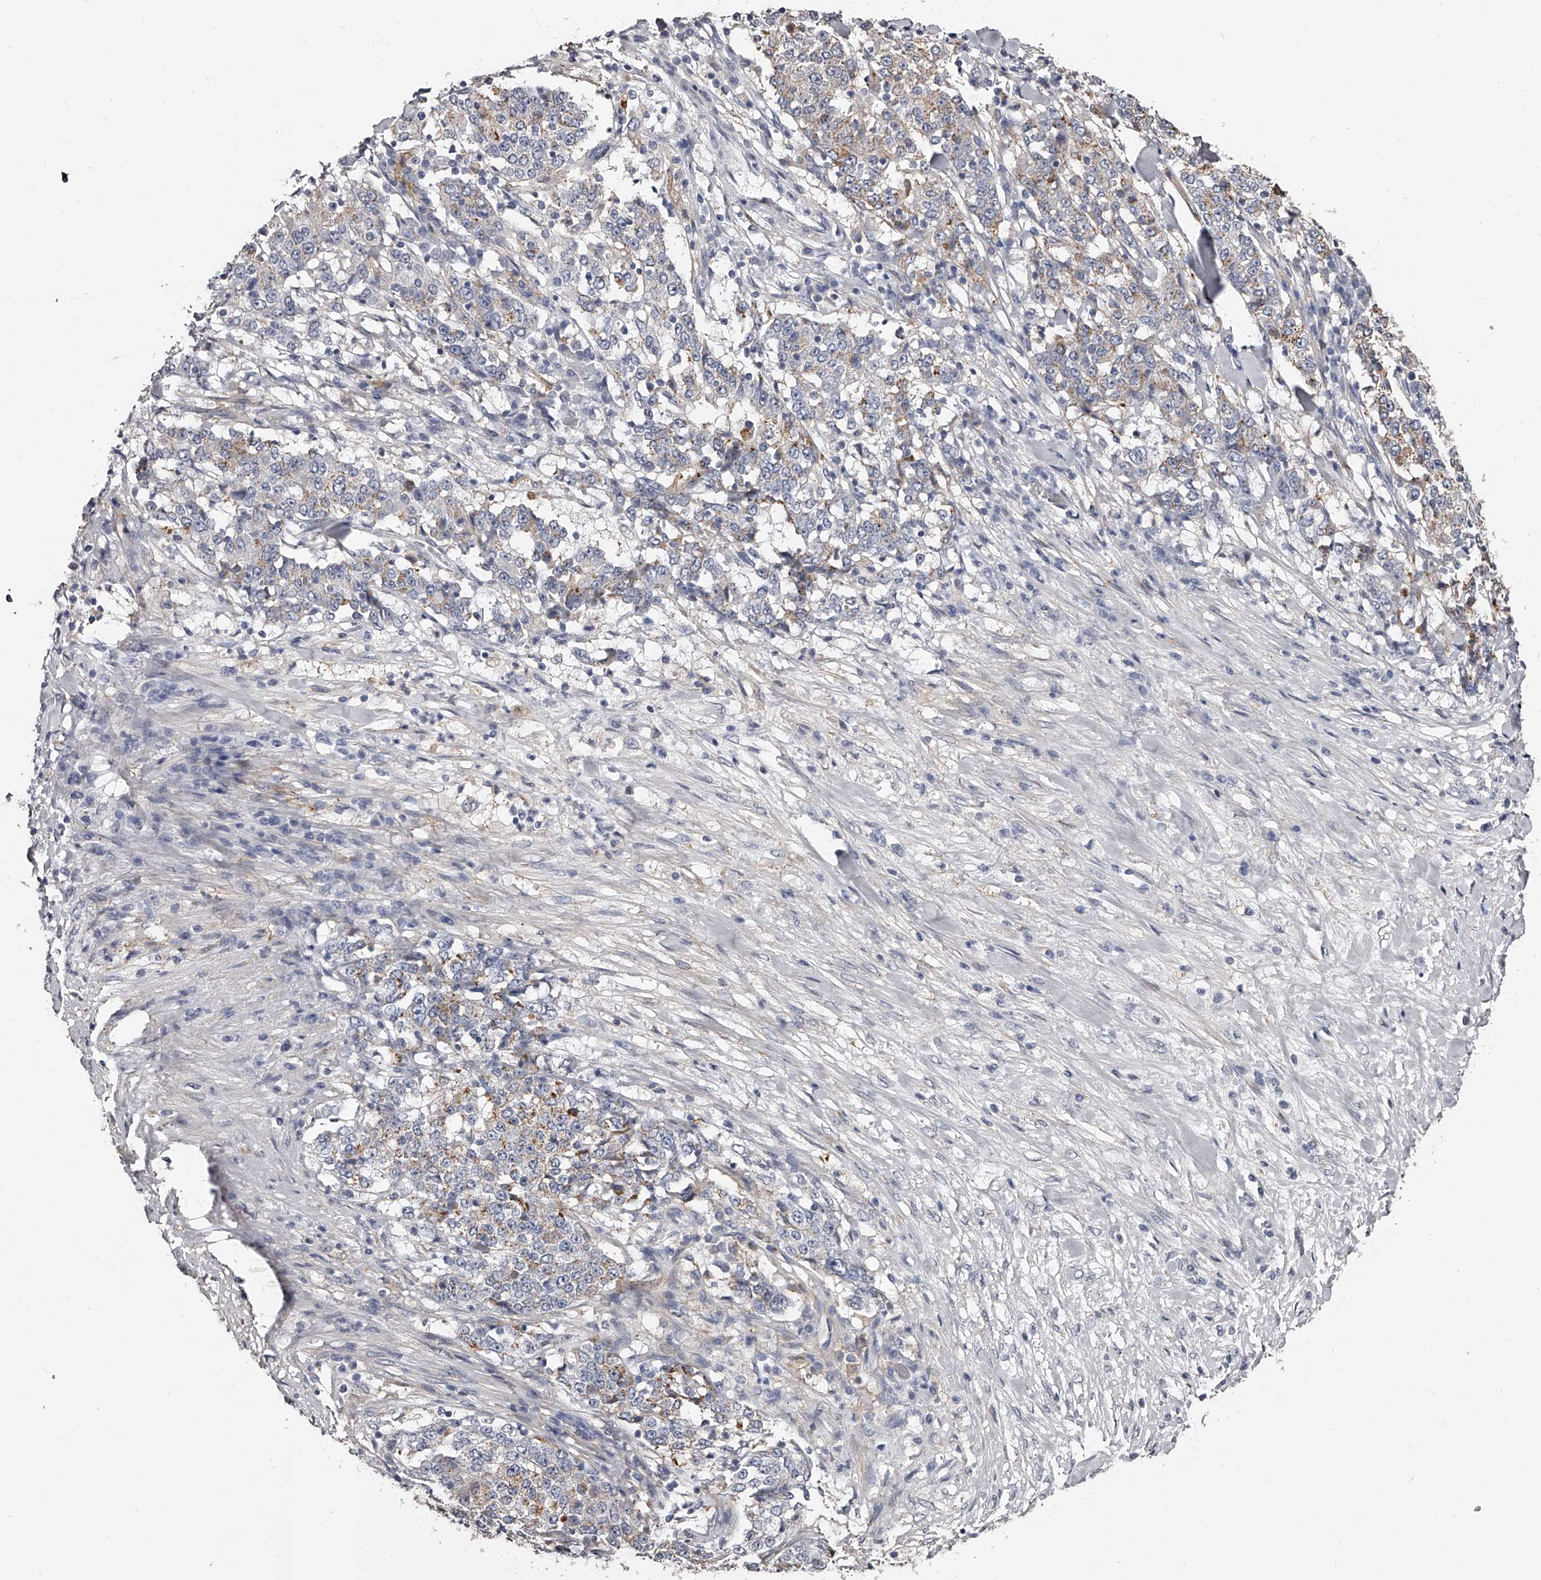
{"staining": {"intensity": "moderate", "quantity": "<25%", "location": "cytoplasmic/membranous"}, "tissue": "stomach cancer", "cell_type": "Tumor cells", "image_type": "cancer", "snomed": [{"axis": "morphology", "description": "Adenocarcinoma, NOS"}, {"axis": "topography", "description": "Stomach"}], "caption": "A high-resolution micrograph shows immunohistochemistry (IHC) staining of stomach adenocarcinoma, which displays moderate cytoplasmic/membranous expression in approximately <25% of tumor cells. The protein is stained brown, and the nuclei are stained in blue (DAB IHC with brightfield microscopy, high magnification).", "gene": "PACSIN1", "patient": {"sex": "male", "age": 59}}